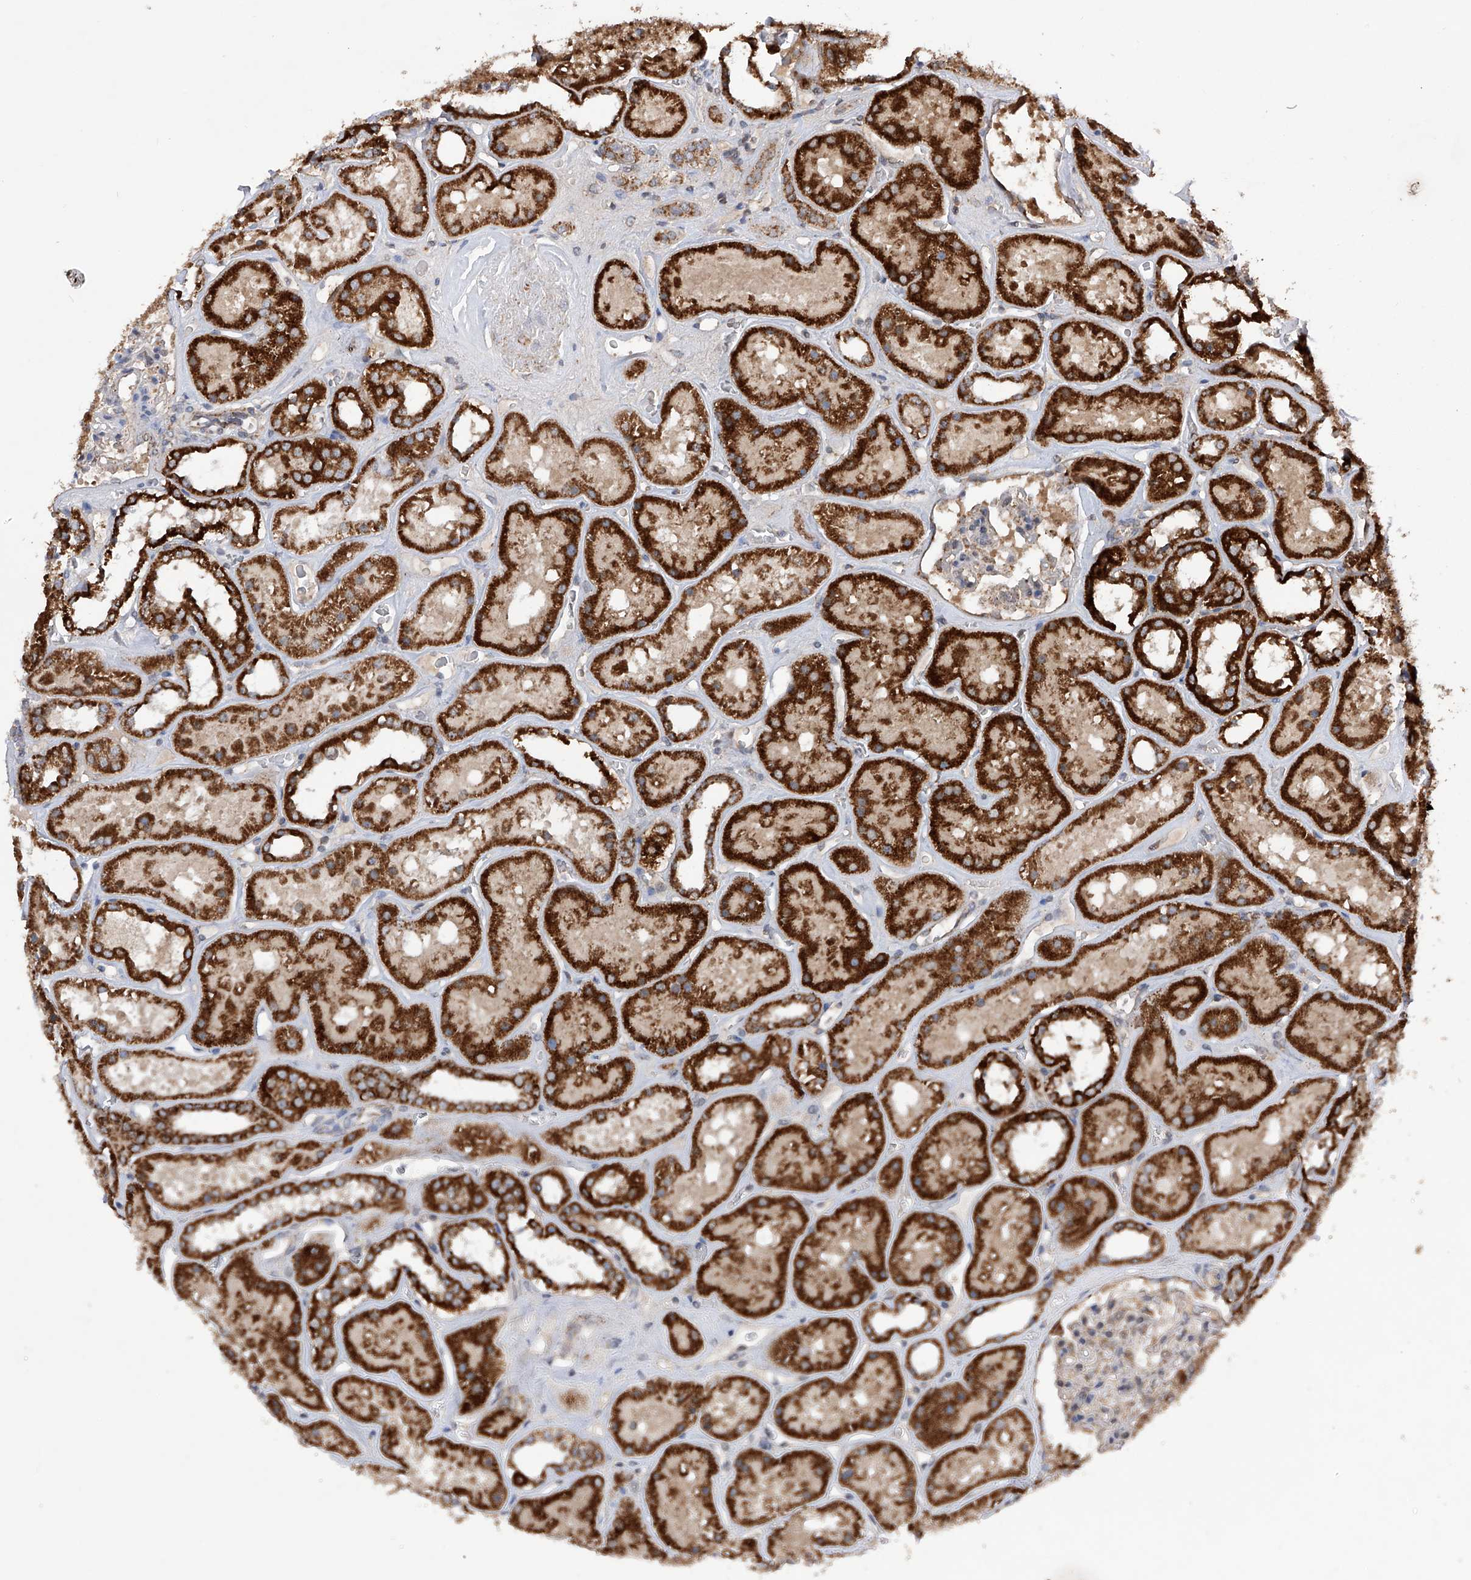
{"staining": {"intensity": "moderate", "quantity": "25%-75%", "location": "cytoplasmic/membranous"}, "tissue": "kidney", "cell_type": "Cells in glomeruli", "image_type": "normal", "snomed": [{"axis": "morphology", "description": "Normal tissue, NOS"}, {"axis": "topography", "description": "Kidney"}], "caption": "DAB immunohistochemical staining of normal human kidney displays moderate cytoplasmic/membranous protein staining in about 25%-75% of cells in glomeruli.", "gene": "SDHAF4", "patient": {"sex": "female", "age": 41}}